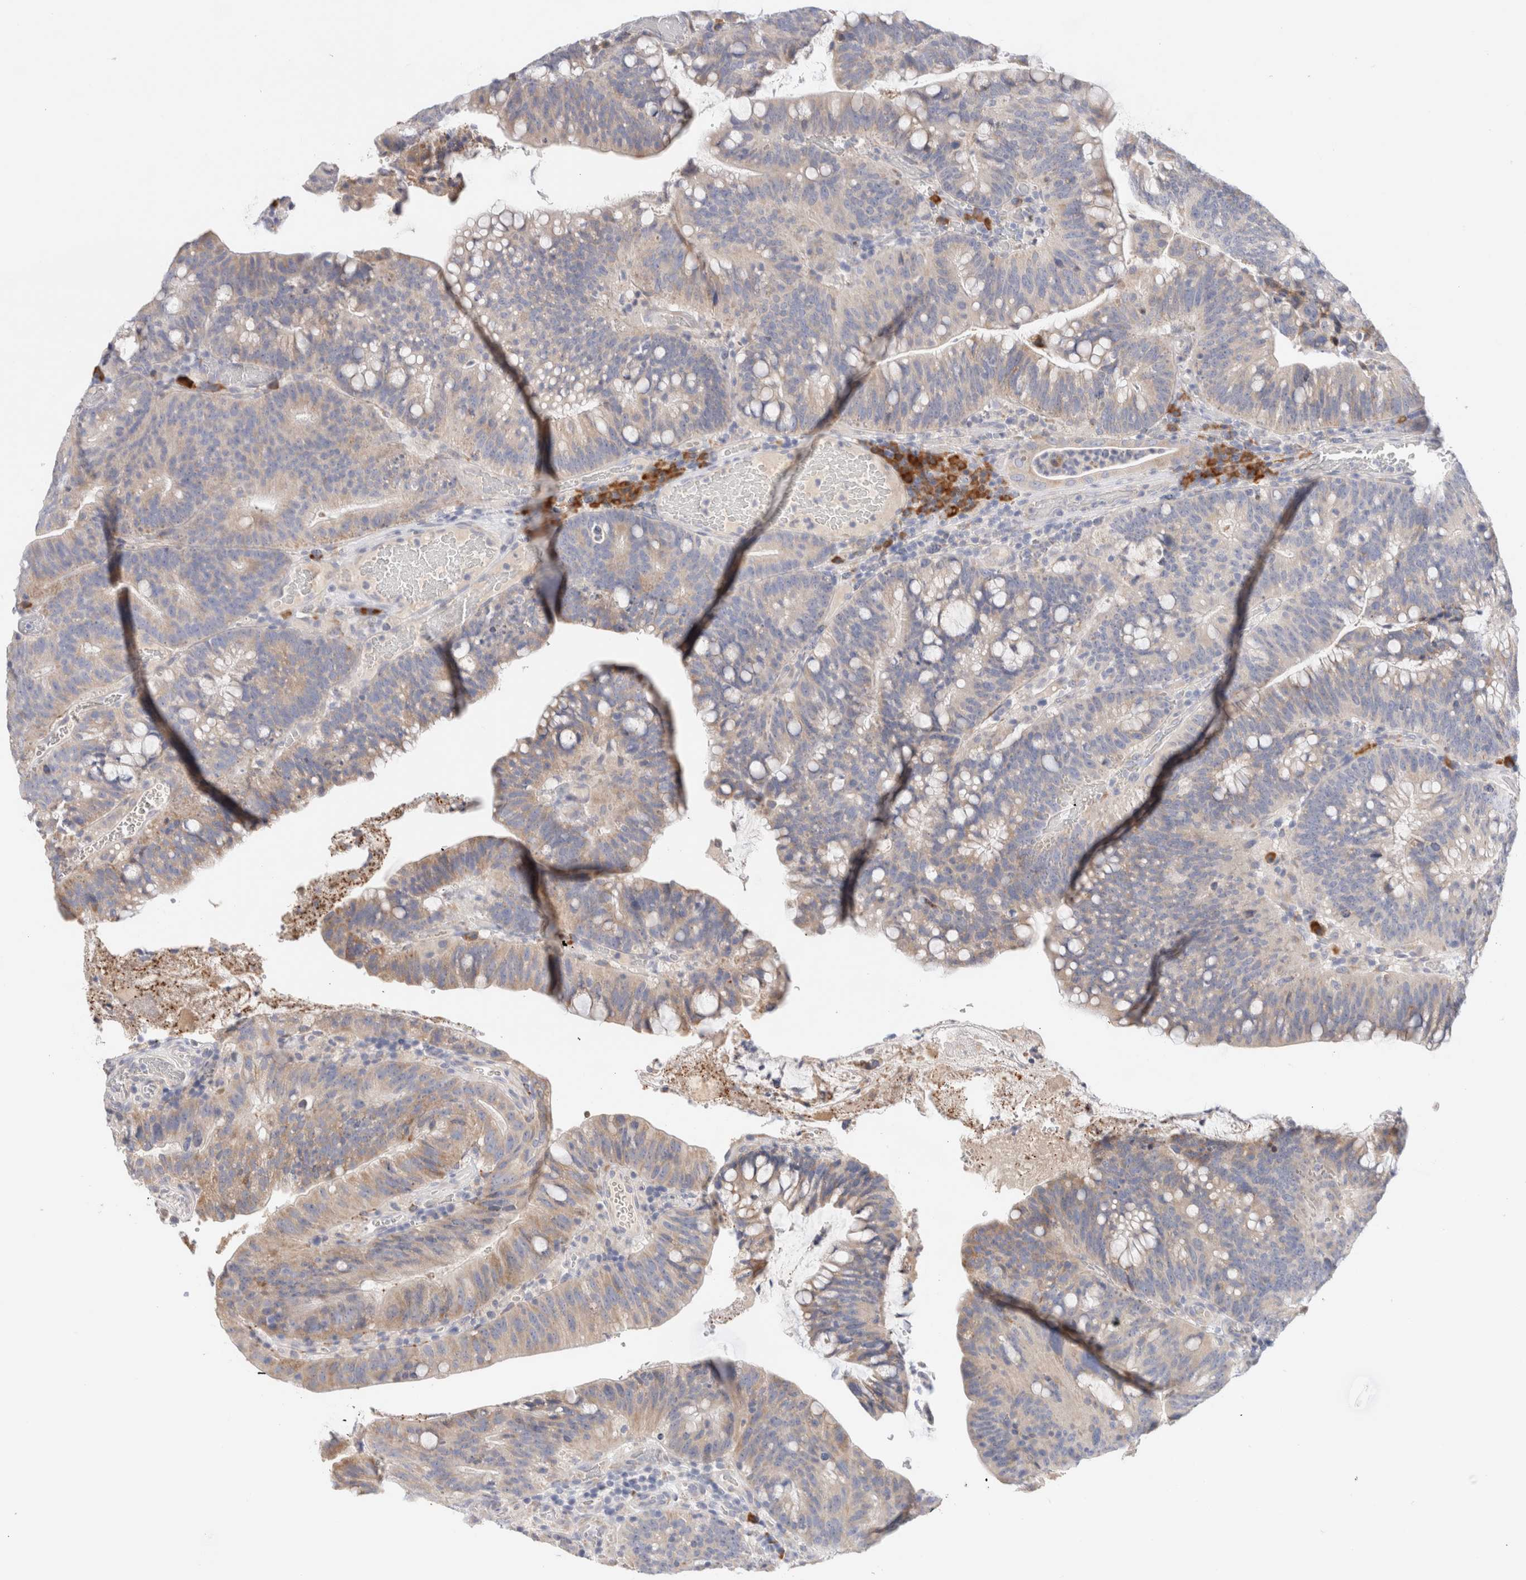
{"staining": {"intensity": "weak", "quantity": "<25%", "location": "cytoplasmic/membranous"}, "tissue": "colorectal cancer", "cell_type": "Tumor cells", "image_type": "cancer", "snomed": [{"axis": "morphology", "description": "Adenocarcinoma, NOS"}, {"axis": "topography", "description": "Colon"}], "caption": "Immunohistochemistry (IHC) of human adenocarcinoma (colorectal) exhibits no staining in tumor cells.", "gene": "GADD45G", "patient": {"sex": "female", "age": 66}}